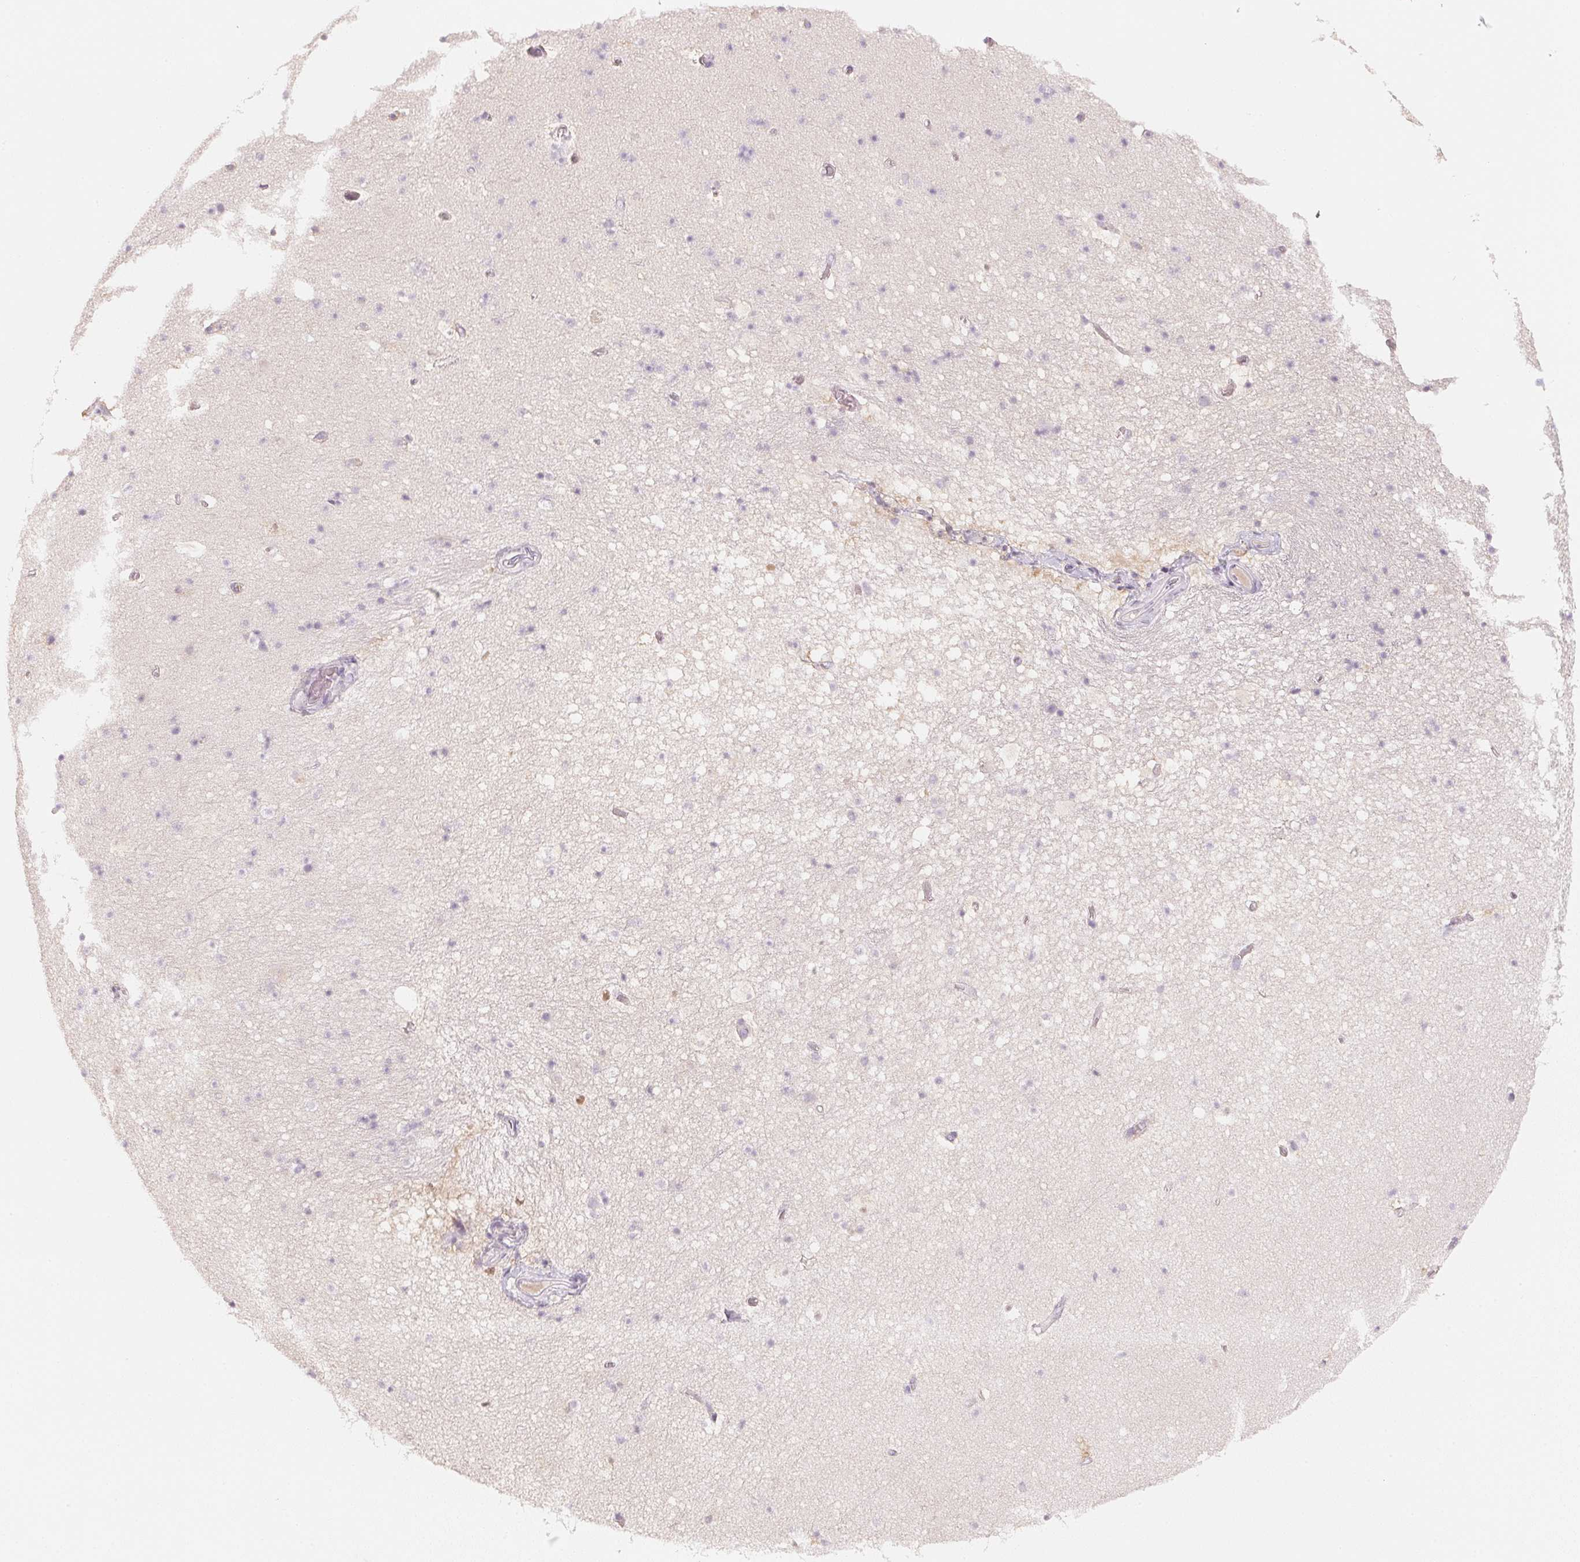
{"staining": {"intensity": "negative", "quantity": "none", "location": "none"}, "tissue": "hippocampus", "cell_type": "Glial cells", "image_type": "normal", "snomed": [{"axis": "morphology", "description": "Normal tissue, NOS"}, {"axis": "topography", "description": "Hippocampus"}], "caption": "Image shows no protein expression in glial cells of benign hippocampus.", "gene": "CFAP276", "patient": {"sex": "male", "age": 26}}